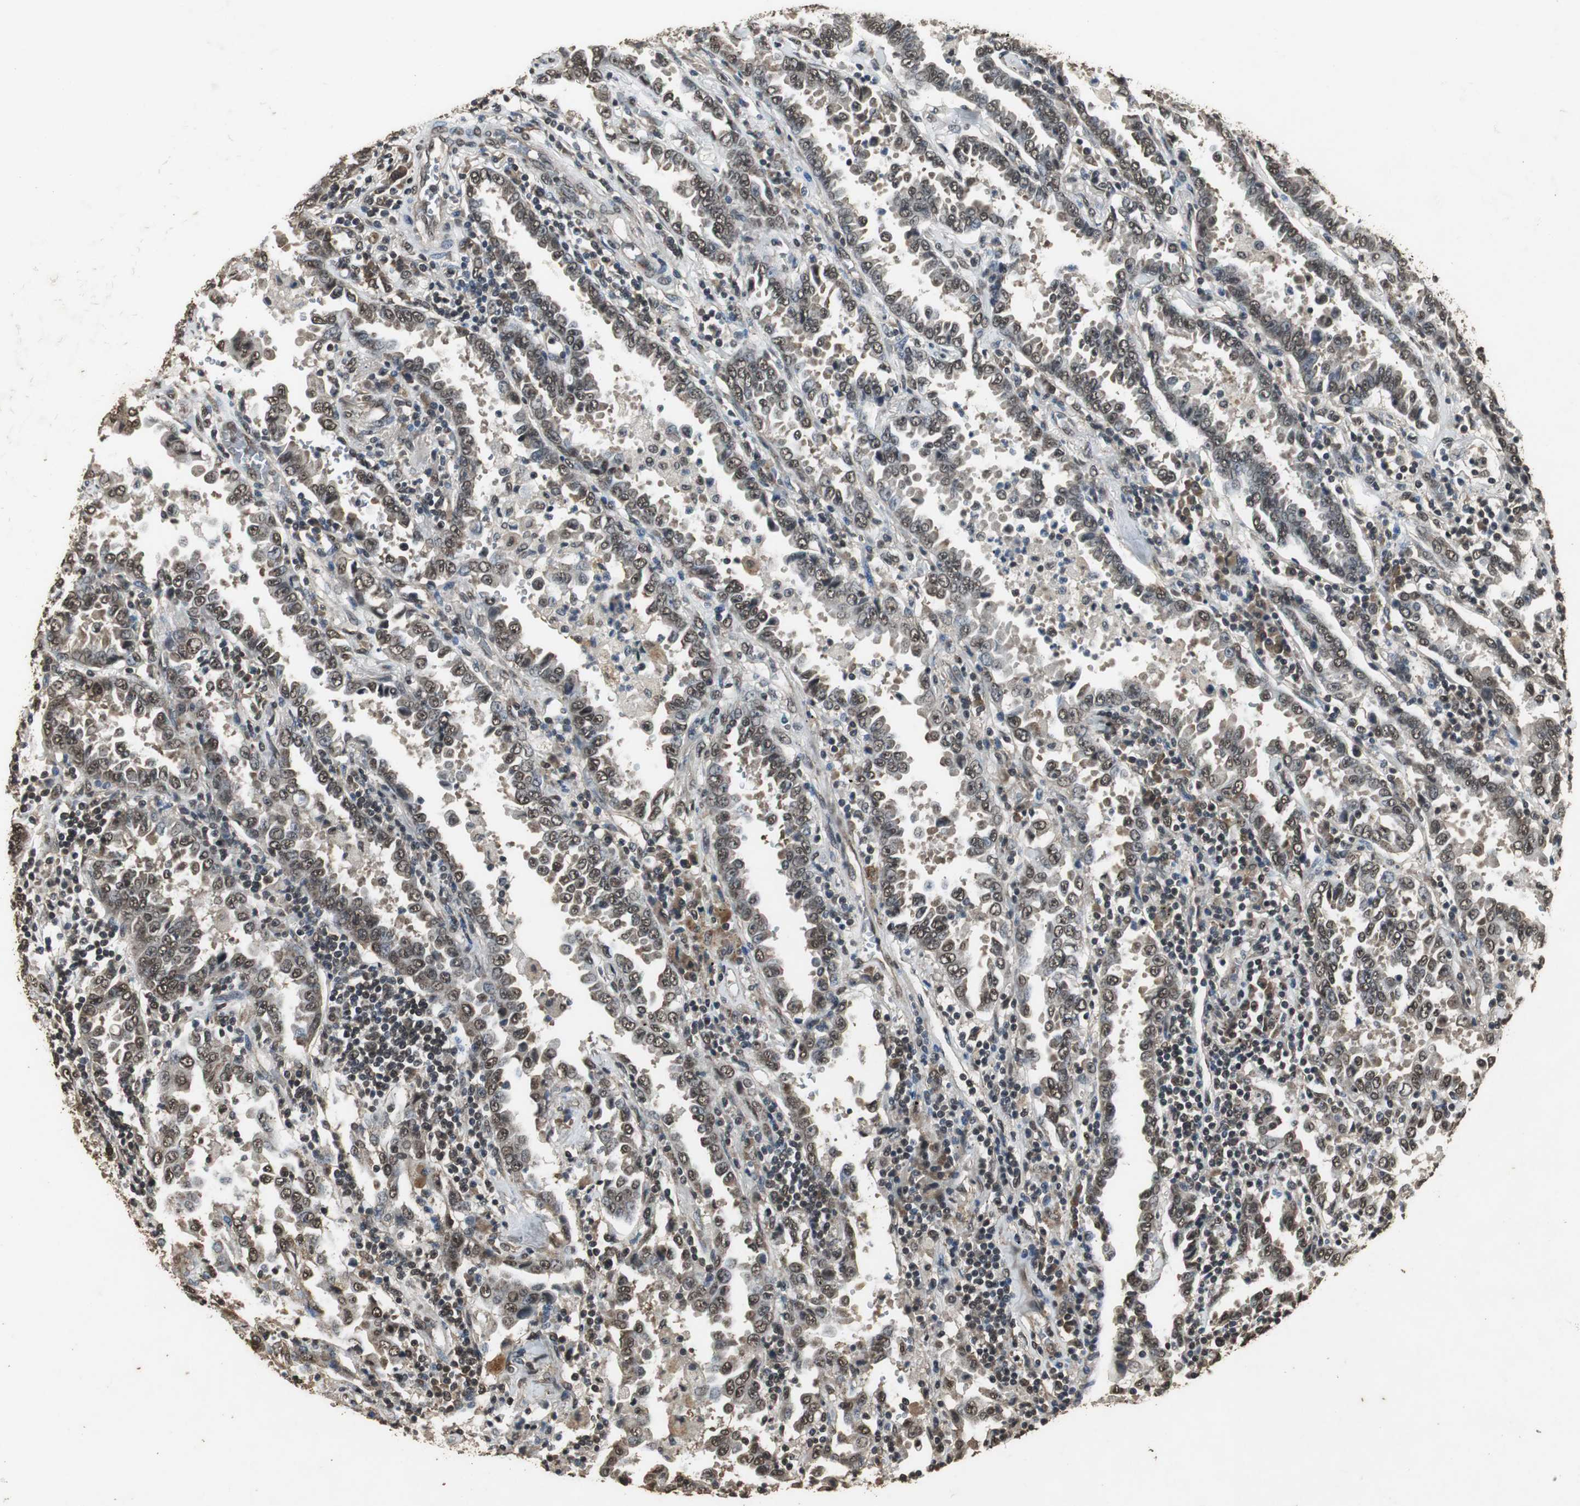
{"staining": {"intensity": "moderate", "quantity": ">75%", "location": "cytoplasmic/membranous,nuclear"}, "tissue": "lung cancer", "cell_type": "Tumor cells", "image_type": "cancer", "snomed": [{"axis": "morphology", "description": "Normal tissue, NOS"}, {"axis": "morphology", "description": "Inflammation, NOS"}, {"axis": "morphology", "description": "Adenocarcinoma, NOS"}, {"axis": "topography", "description": "Lung"}], "caption": "Immunohistochemistry of lung adenocarcinoma reveals medium levels of moderate cytoplasmic/membranous and nuclear expression in about >75% of tumor cells. The staining was performed using DAB (3,3'-diaminobenzidine), with brown indicating positive protein expression. Nuclei are stained blue with hematoxylin.", "gene": "PPP1R13B", "patient": {"sex": "female", "age": 64}}